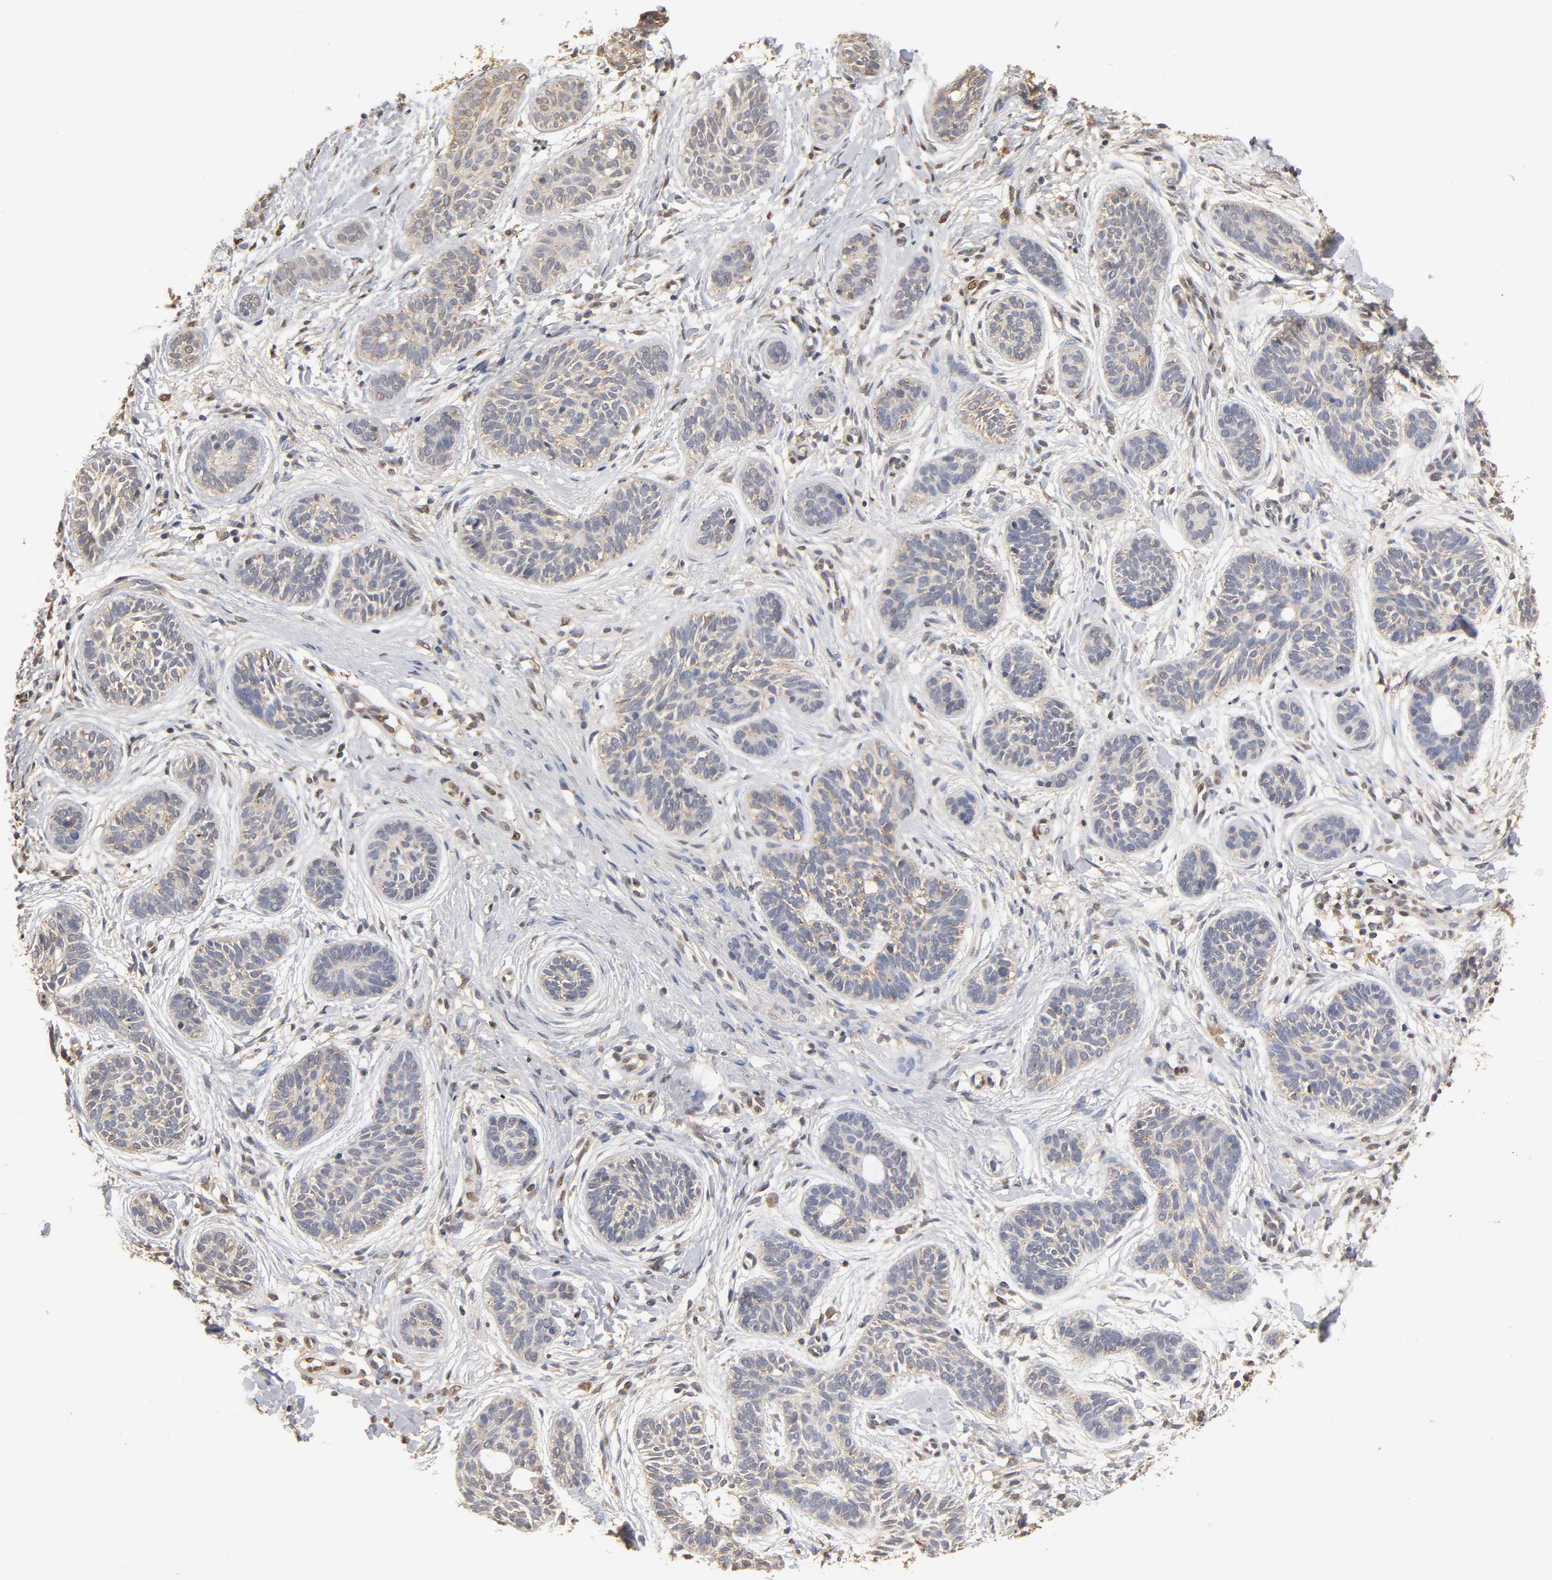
{"staining": {"intensity": "moderate", "quantity": "25%-75%", "location": "cytoplasmic/membranous"}, "tissue": "skin cancer", "cell_type": "Tumor cells", "image_type": "cancer", "snomed": [{"axis": "morphology", "description": "Normal tissue, NOS"}, {"axis": "morphology", "description": "Basal cell carcinoma"}, {"axis": "topography", "description": "Skin"}], "caption": "Skin cancer was stained to show a protein in brown. There is medium levels of moderate cytoplasmic/membranous positivity in about 25%-75% of tumor cells. The staining was performed using DAB to visualize the protein expression in brown, while the nuclei were stained in blue with hematoxylin (Magnification: 20x).", "gene": "PKN1", "patient": {"sex": "male", "age": 63}}